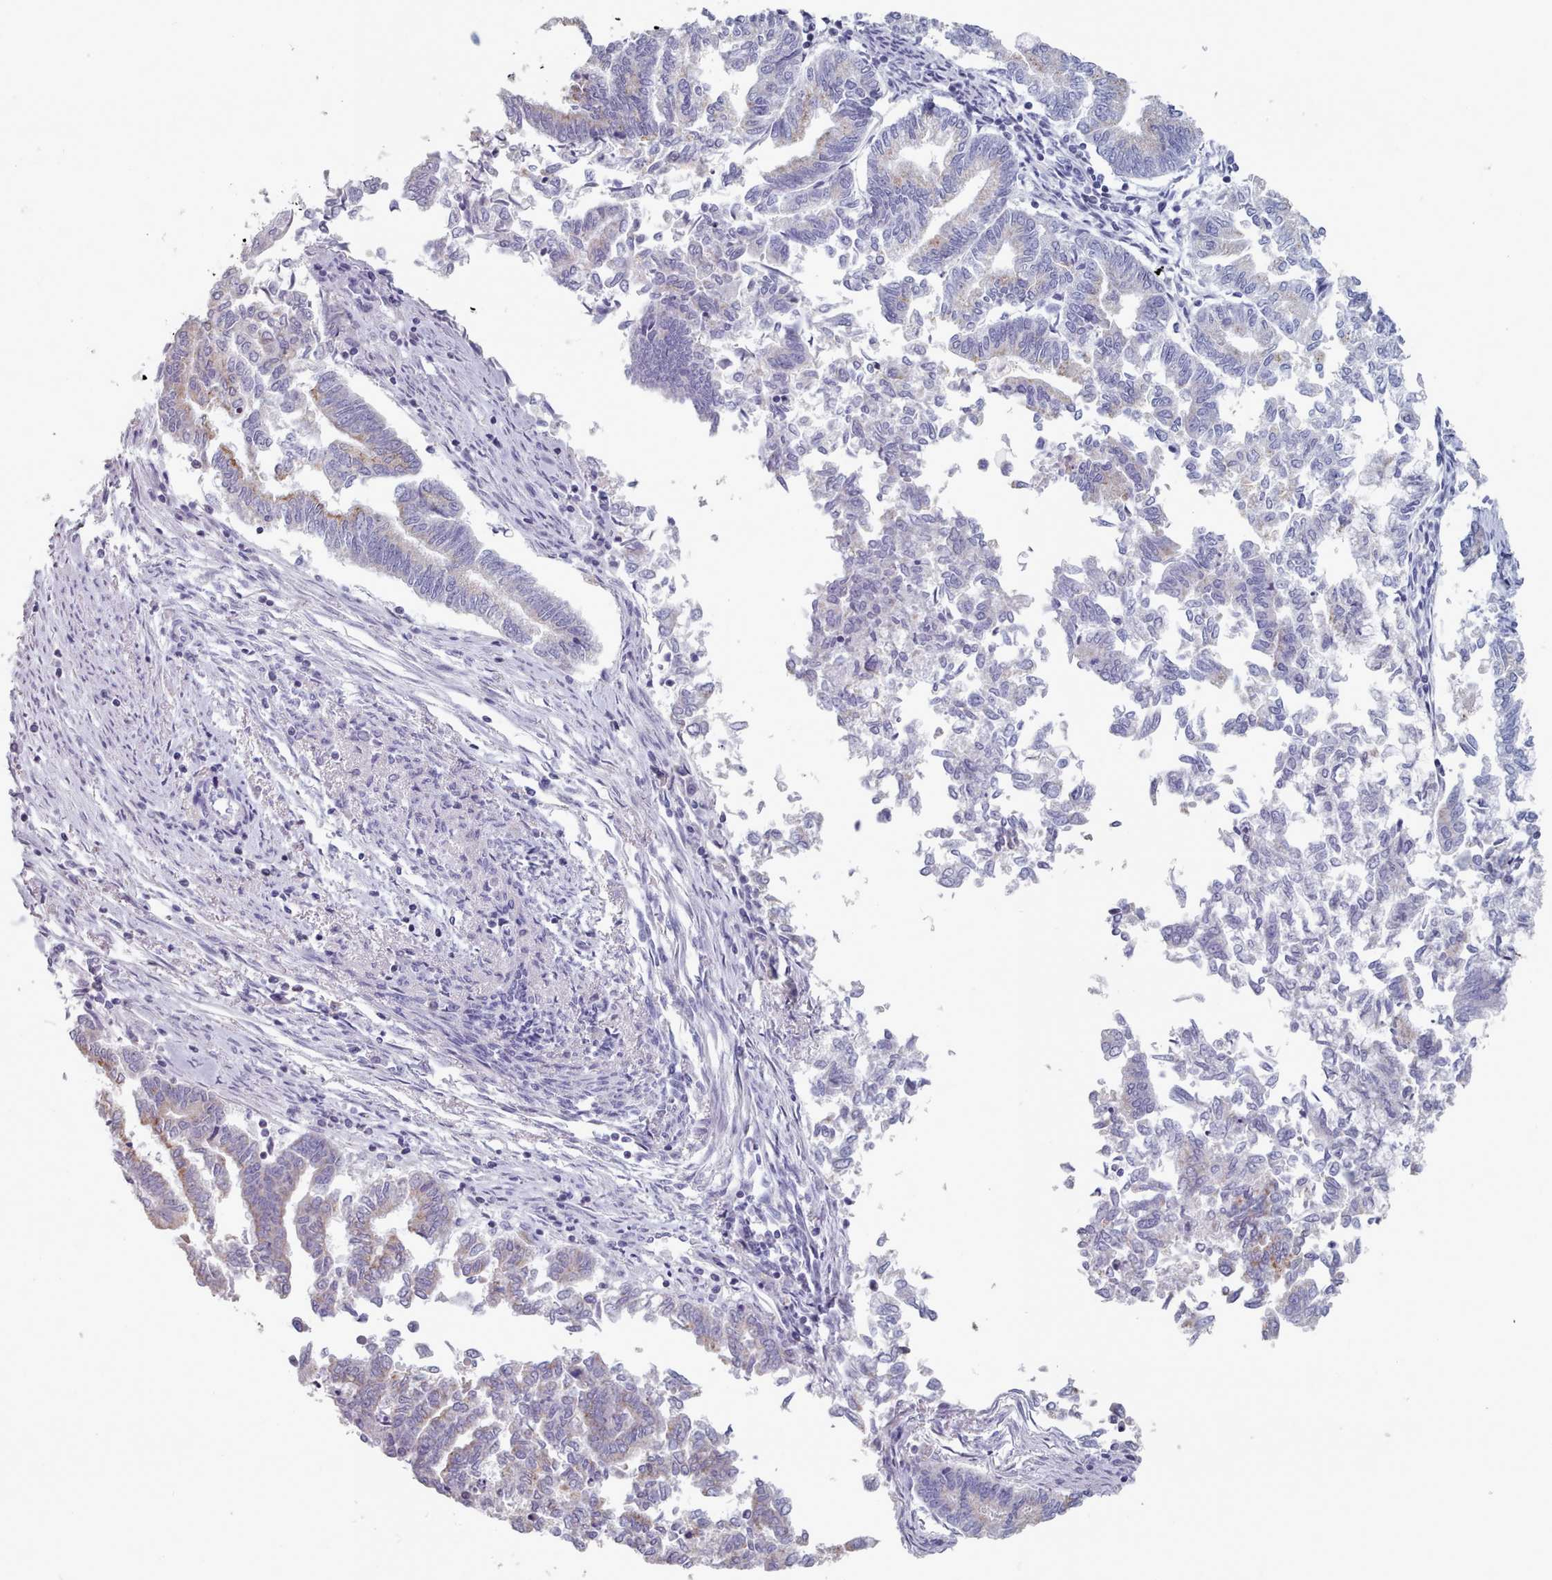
{"staining": {"intensity": "negative", "quantity": "none", "location": "none"}, "tissue": "endometrial cancer", "cell_type": "Tumor cells", "image_type": "cancer", "snomed": [{"axis": "morphology", "description": "Adenocarcinoma, NOS"}, {"axis": "topography", "description": "Endometrium"}], "caption": "The photomicrograph exhibits no significant expression in tumor cells of endometrial adenocarcinoma.", "gene": "FAM170B", "patient": {"sex": "female", "age": 79}}